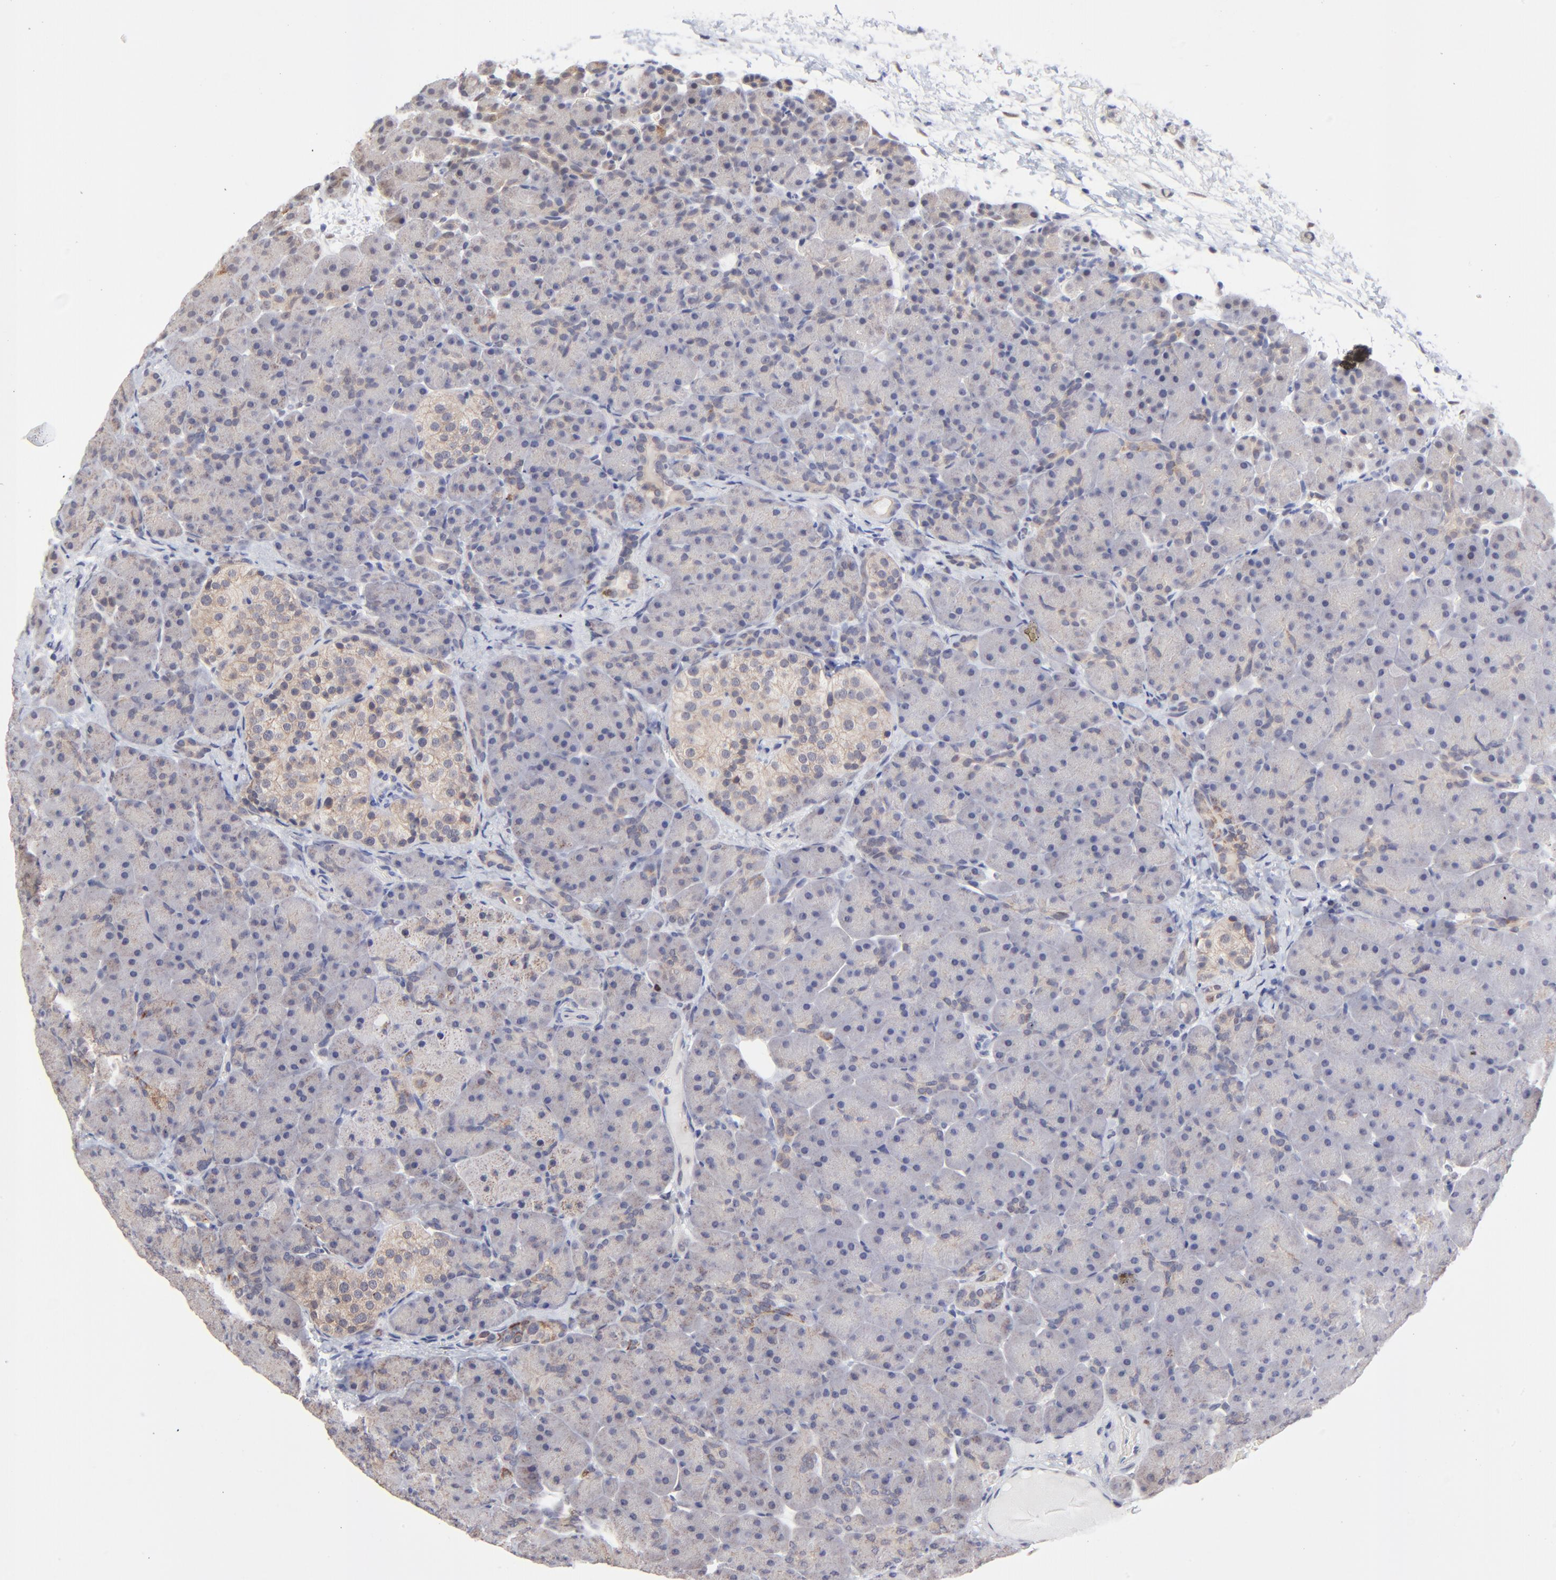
{"staining": {"intensity": "negative", "quantity": "none", "location": "none"}, "tissue": "pancreas", "cell_type": "Exocrine glandular cells", "image_type": "normal", "snomed": [{"axis": "morphology", "description": "Normal tissue, NOS"}, {"axis": "topography", "description": "Pancreas"}], "caption": "Immunohistochemistry (IHC) photomicrograph of benign pancreas: human pancreas stained with DAB shows no significant protein staining in exocrine glandular cells. Brightfield microscopy of IHC stained with DAB (brown) and hematoxylin (blue), captured at high magnification.", "gene": "FBXO8", "patient": {"sex": "male", "age": 66}}